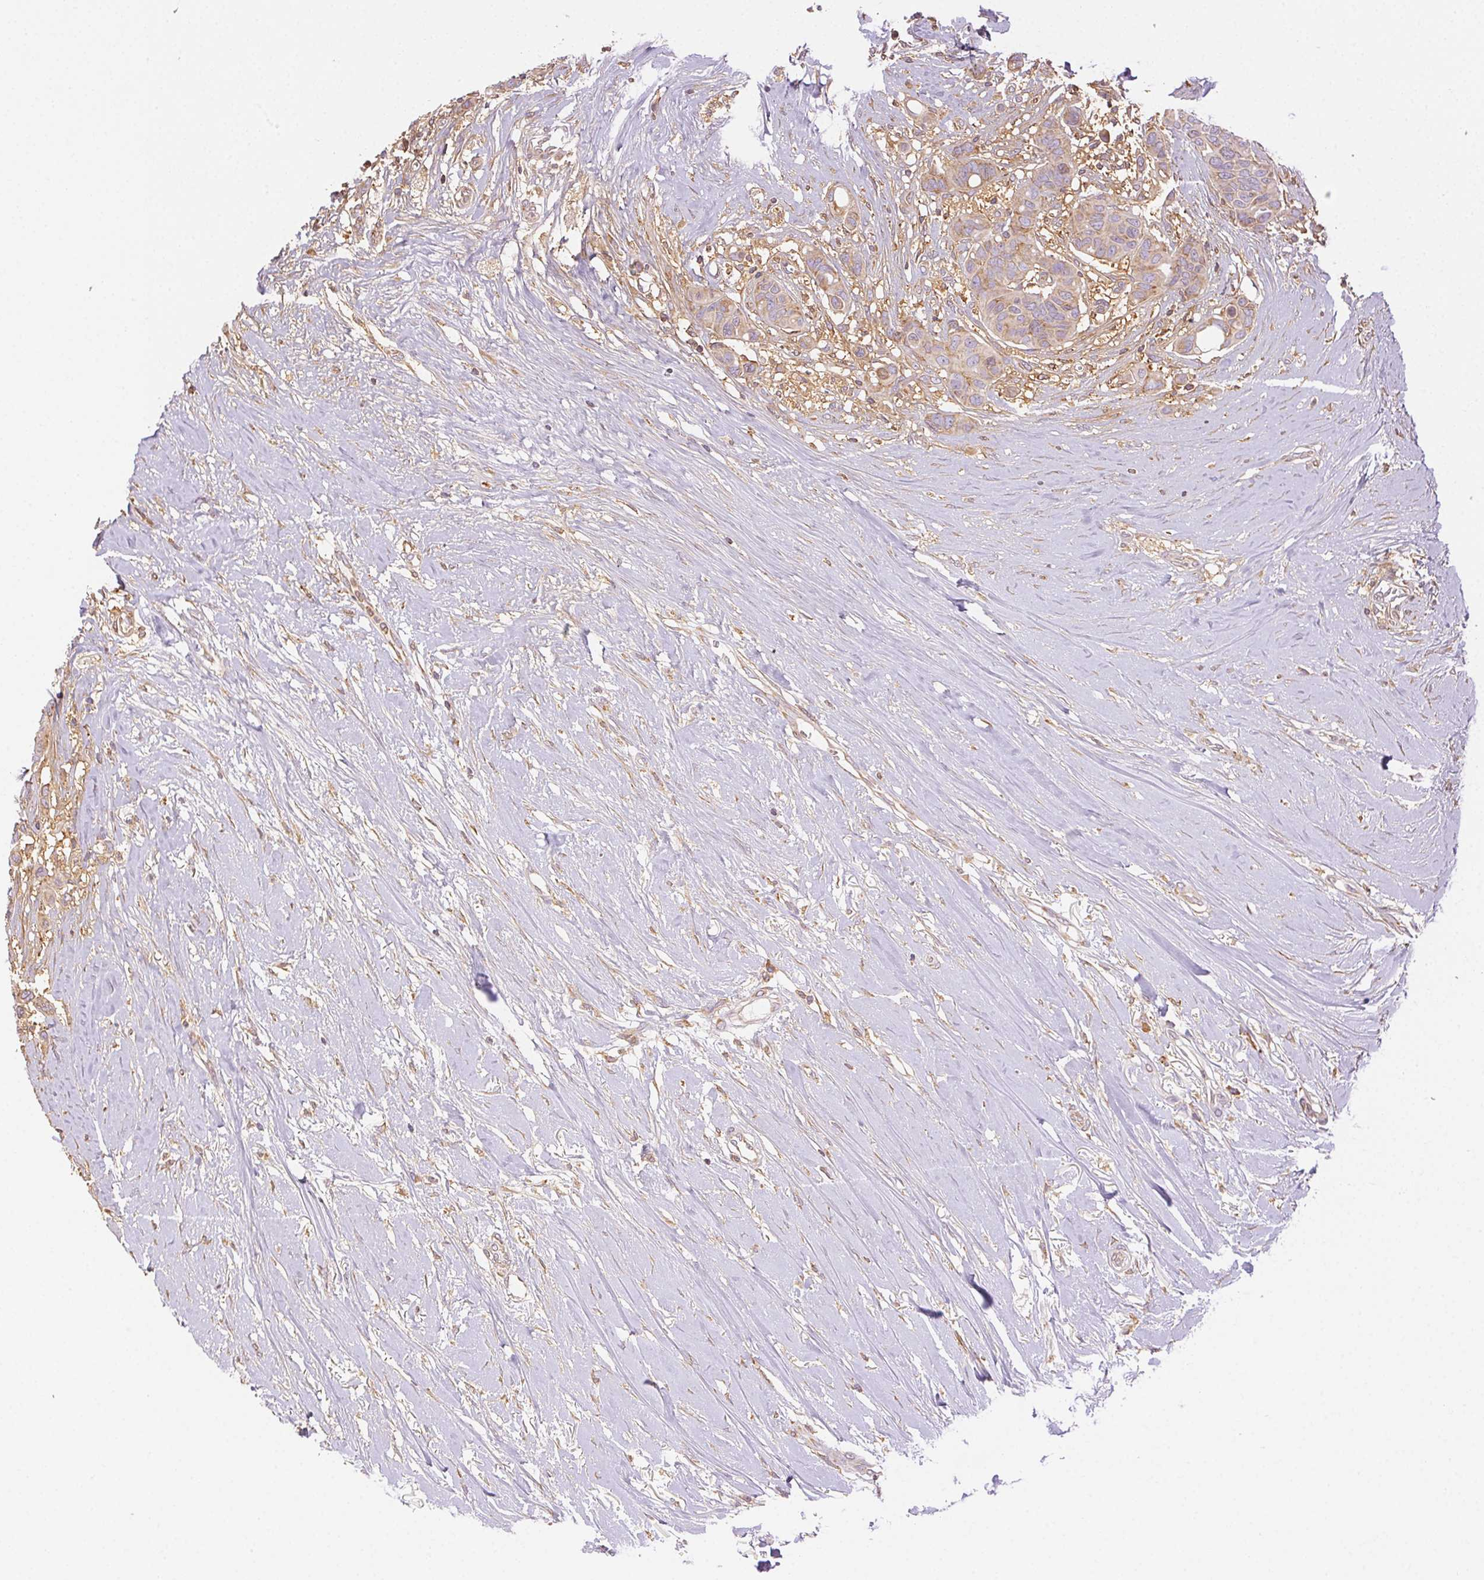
{"staining": {"intensity": "weak", "quantity": "25%-75%", "location": "cytoplasmic/membranous"}, "tissue": "breast cancer", "cell_type": "Tumor cells", "image_type": "cancer", "snomed": [{"axis": "morphology", "description": "Duct carcinoma"}, {"axis": "topography", "description": "Breast"}], "caption": "IHC (DAB) staining of human breast invasive ductal carcinoma demonstrates weak cytoplasmic/membranous protein staining in about 25%-75% of tumor cells. The staining is performed using DAB brown chromogen to label protein expression. The nuclei are counter-stained blue using hematoxylin.", "gene": "ENTREP1", "patient": {"sex": "female", "age": 54}}